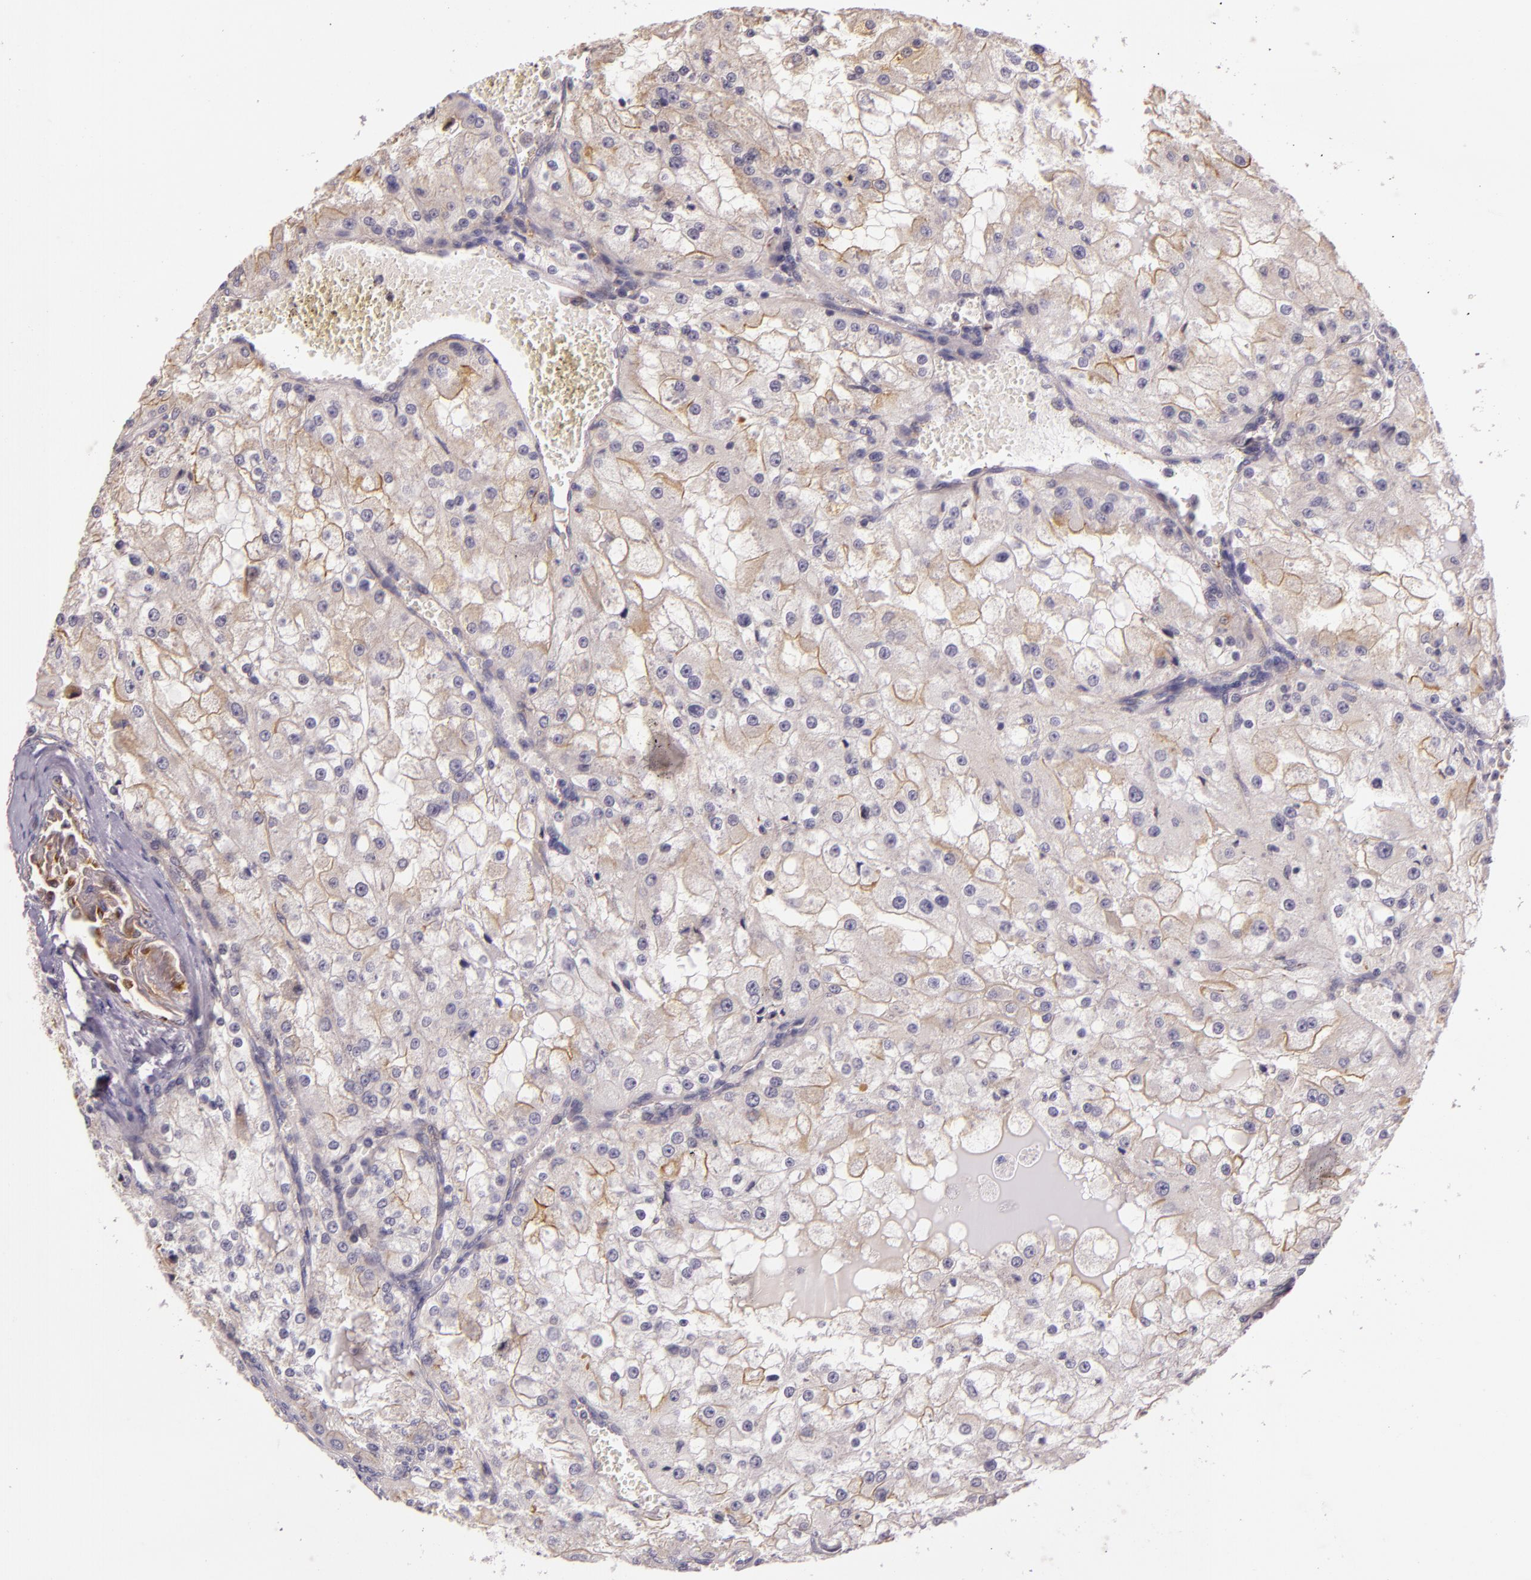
{"staining": {"intensity": "weak", "quantity": "25%-75%", "location": "cytoplasmic/membranous"}, "tissue": "renal cancer", "cell_type": "Tumor cells", "image_type": "cancer", "snomed": [{"axis": "morphology", "description": "Adenocarcinoma, NOS"}, {"axis": "topography", "description": "Kidney"}], "caption": "A brown stain labels weak cytoplasmic/membranous expression of a protein in human adenocarcinoma (renal) tumor cells.", "gene": "ARMH4", "patient": {"sex": "female", "age": 74}}